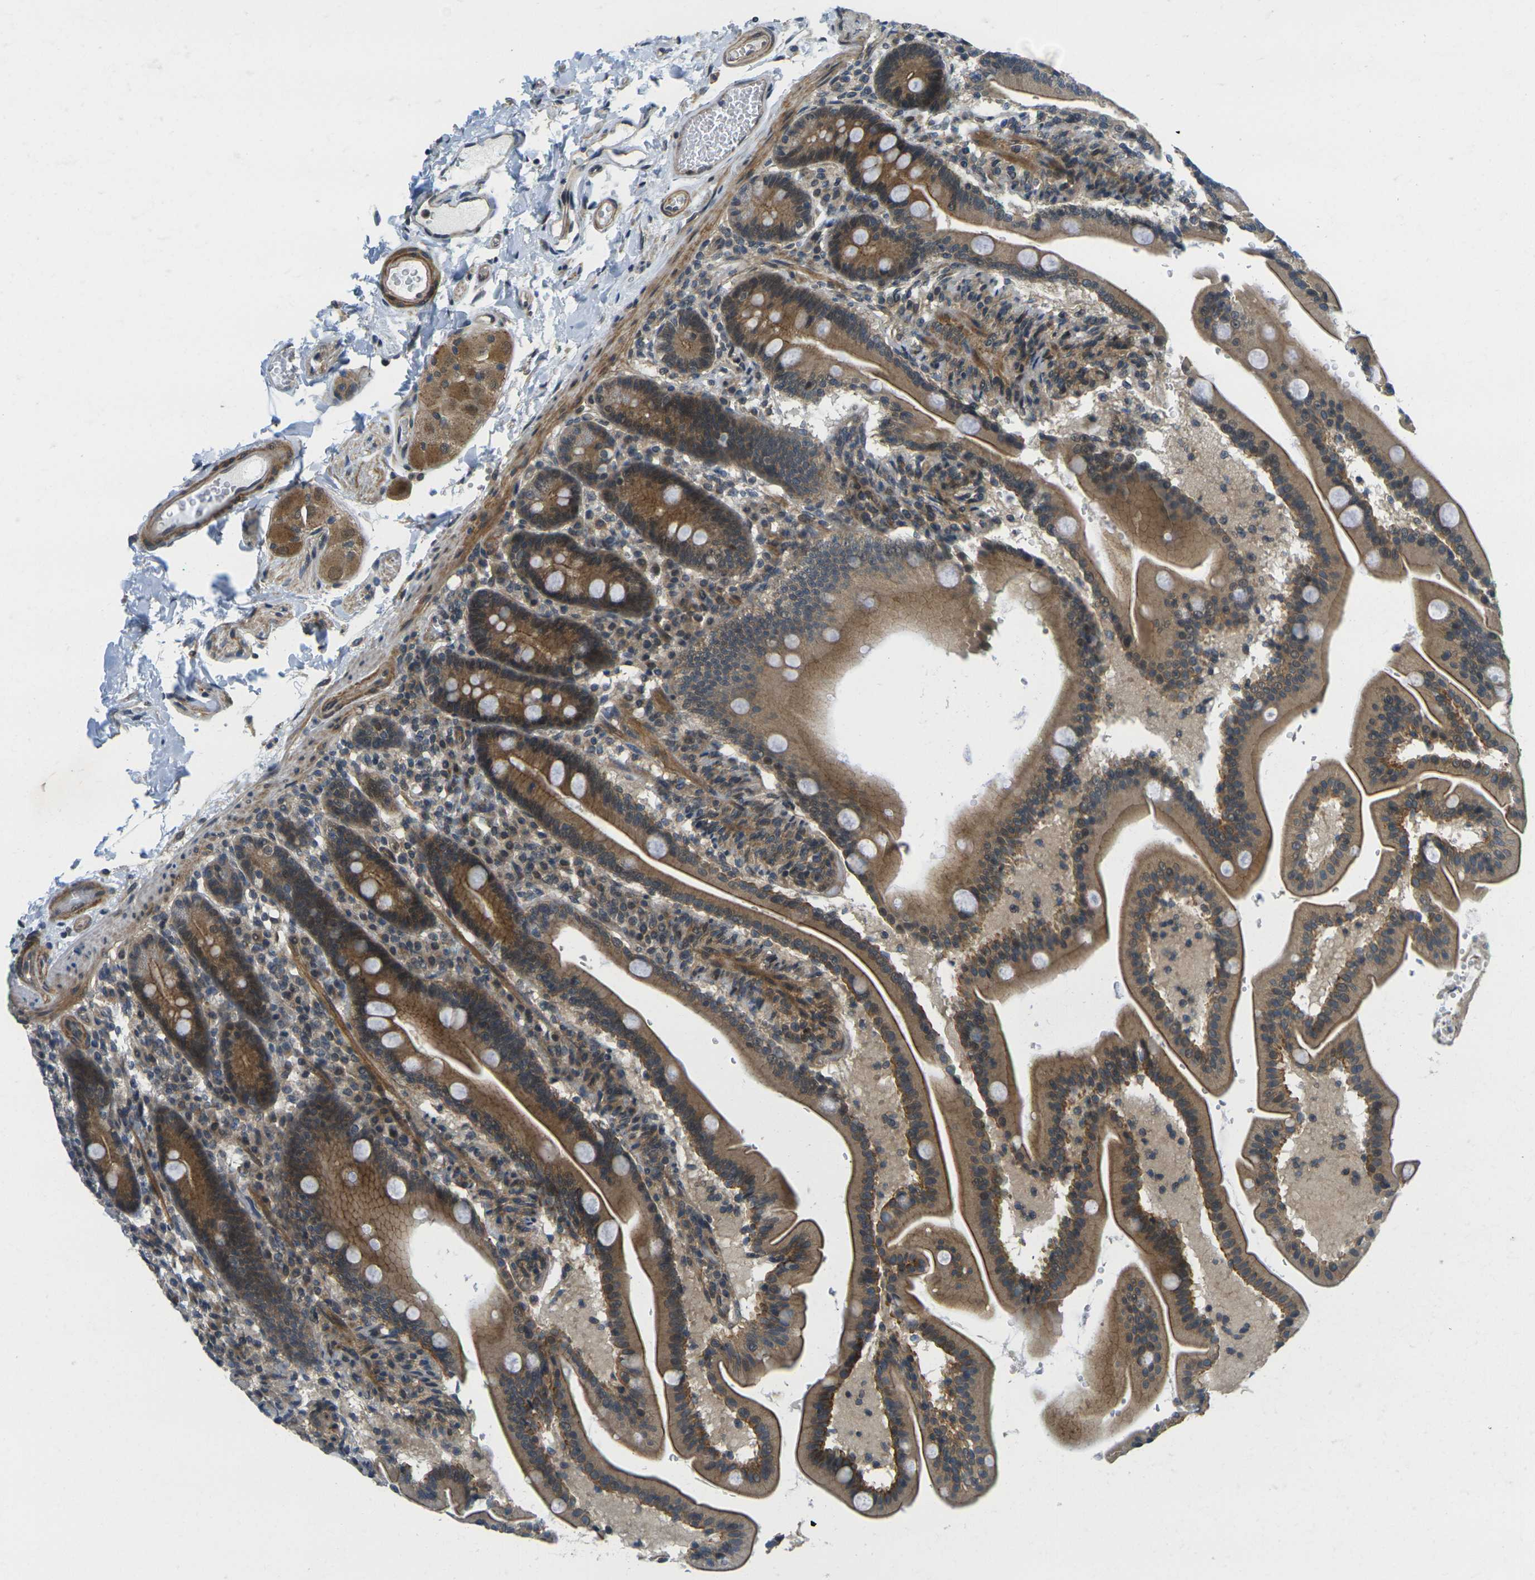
{"staining": {"intensity": "strong", "quantity": ">75%", "location": "cytoplasmic/membranous"}, "tissue": "duodenum", "cell_type": "Glandular cells", "image_type": "normal", "snomed": [{"axis": "morphology", "description": "Normal tissue, NOS"}, {"axis": "topography", "description": "Duodenum"}], "caption": "Immunohistochemistry histopathology image of benign duodenum: human duodenum stained using IHC reveals high levels of strong protein expression localized specifically in the cytoplasmic/membranous of glandular cells, appearing as a cytoplasmic/membranous brown color.", "gene": "KCTD10", "patient": {"sex": "male", "age": 54}}